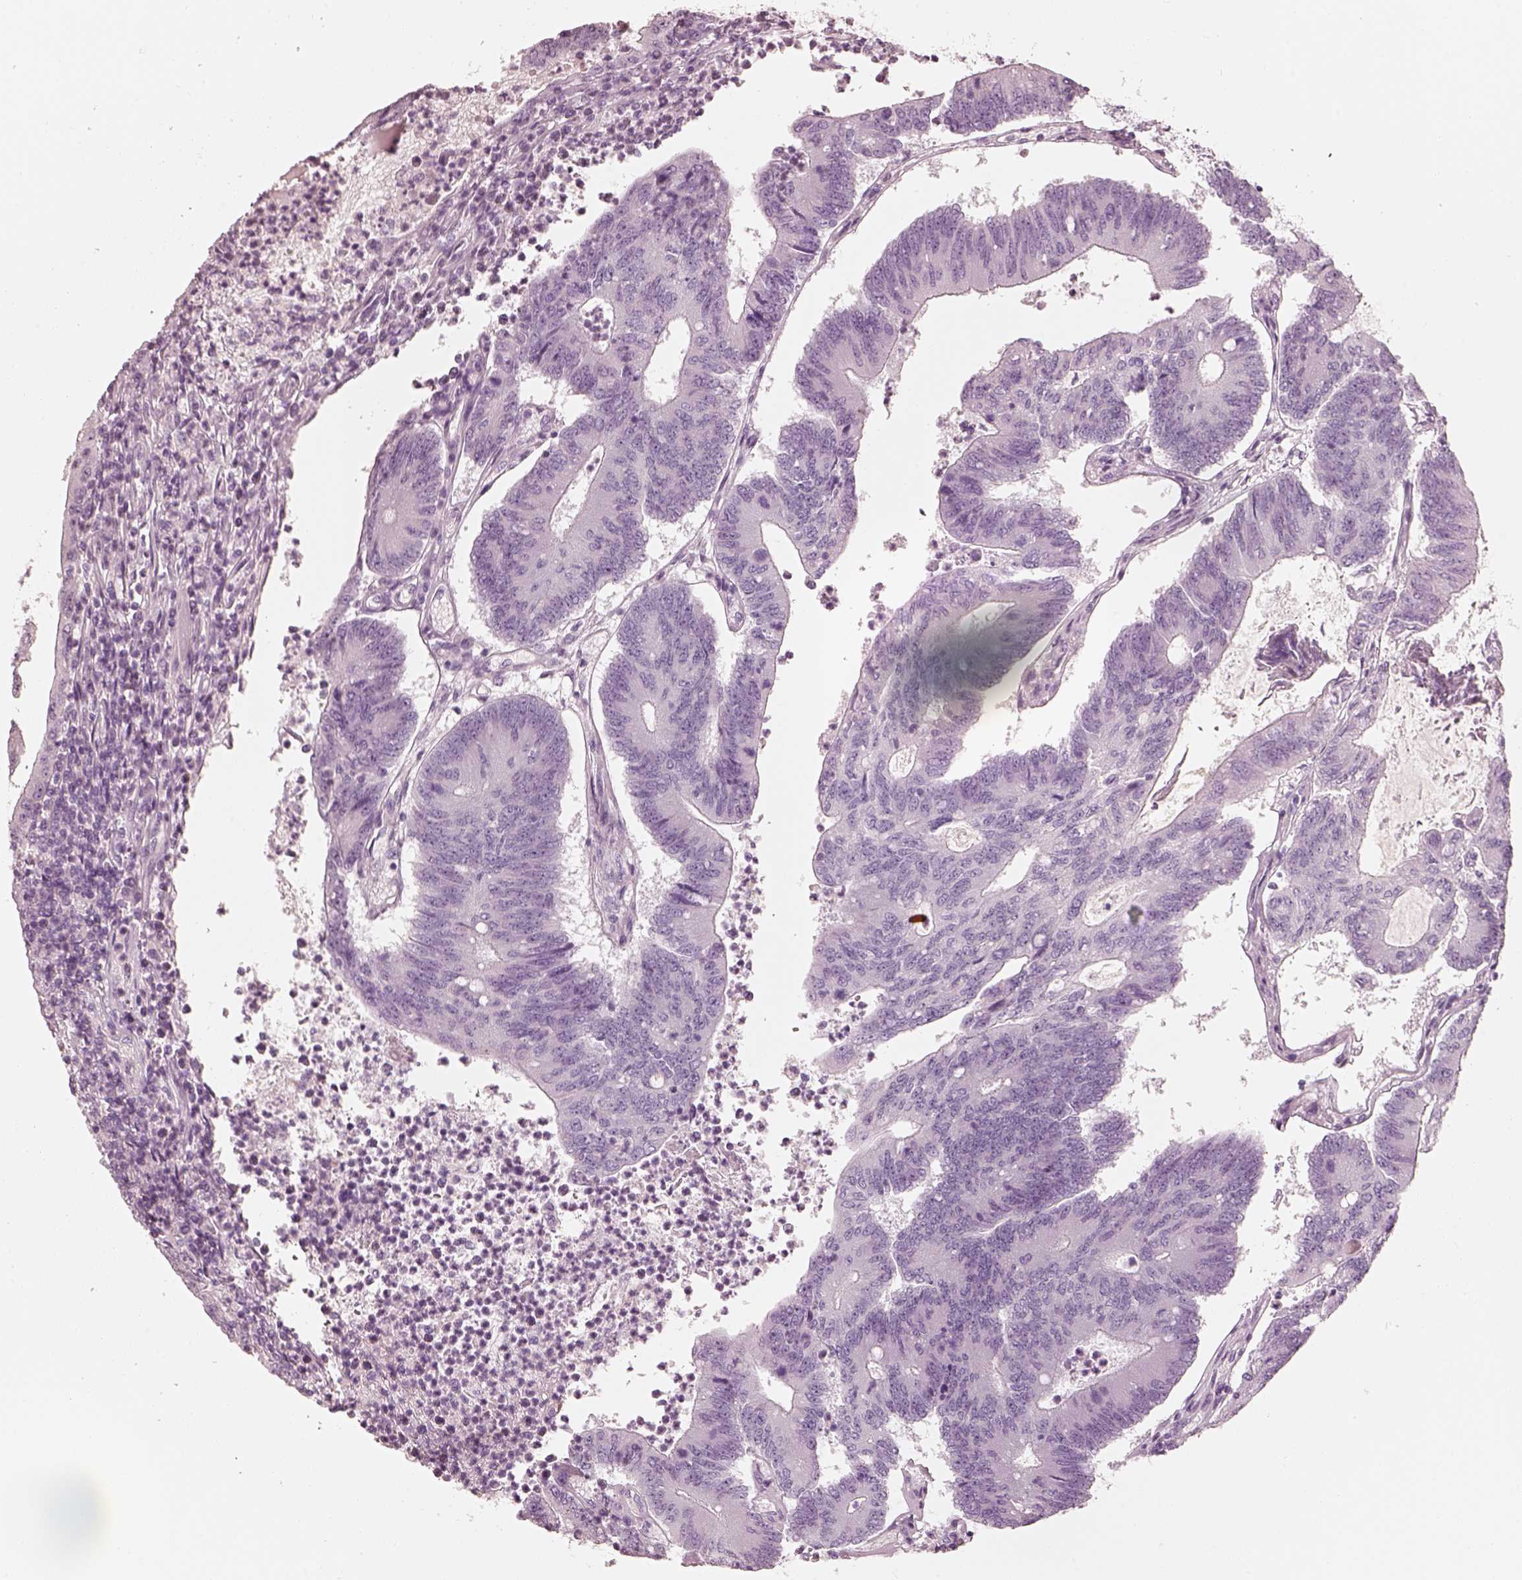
{"staining": {"intensity": "negative", "quantity": "none", "location": "none"}, "tissue": "colorectal cancer", "cell_type": "Tumor cells", "image_type": "cancer", "snomed": [{"axis": "morphology", "description": "Adenocarcinoma, NOS"}, {"axis": "topography", "description": "Colon"}], "caption": "A photomicrograph of adenocarcinoma (colorectal) stained for a protein reveals no brown staining in tumor cells.", "gene": "R3HDML", "patient": {"sex": "female", "age": 70}}